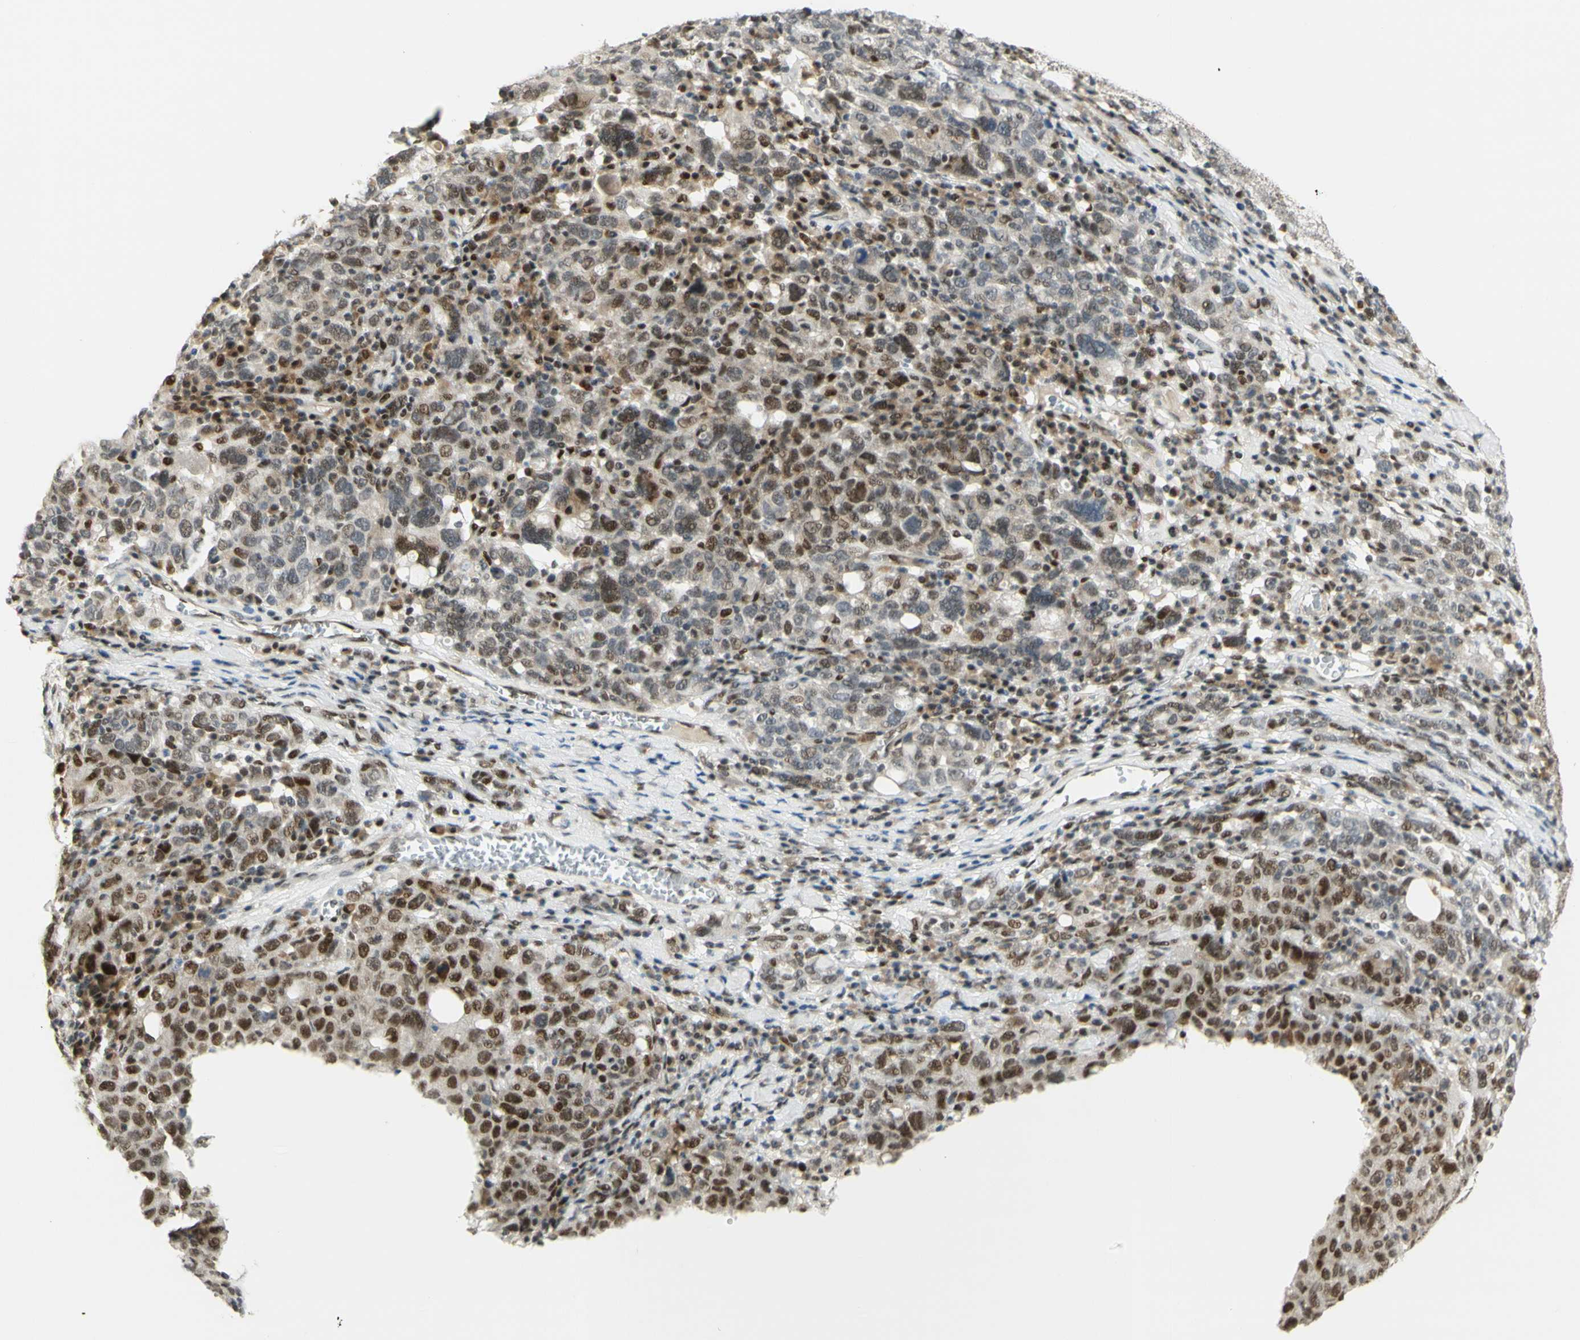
{"staining": {"intensity": "moderate", "quantity": "25%-75%", "location": "nuclear"}, "tissue": "ovarian cancer", "cell_type": "Tumor cells", "image_type": "cancer", "snomed": [{"axis": "morphology", "description": "Carcinoma, endometroid"}, {"axis": "topography", "description": "Ovary"}], "caption": "This is a histology image of immunohistochemistry staining of ovarian cancer (endometroid carcinoma), which shows moderate positivity in the nuclear of tumor cells.", "gene": "DDX1", "patient": {"sex": "female", "age": 62}}